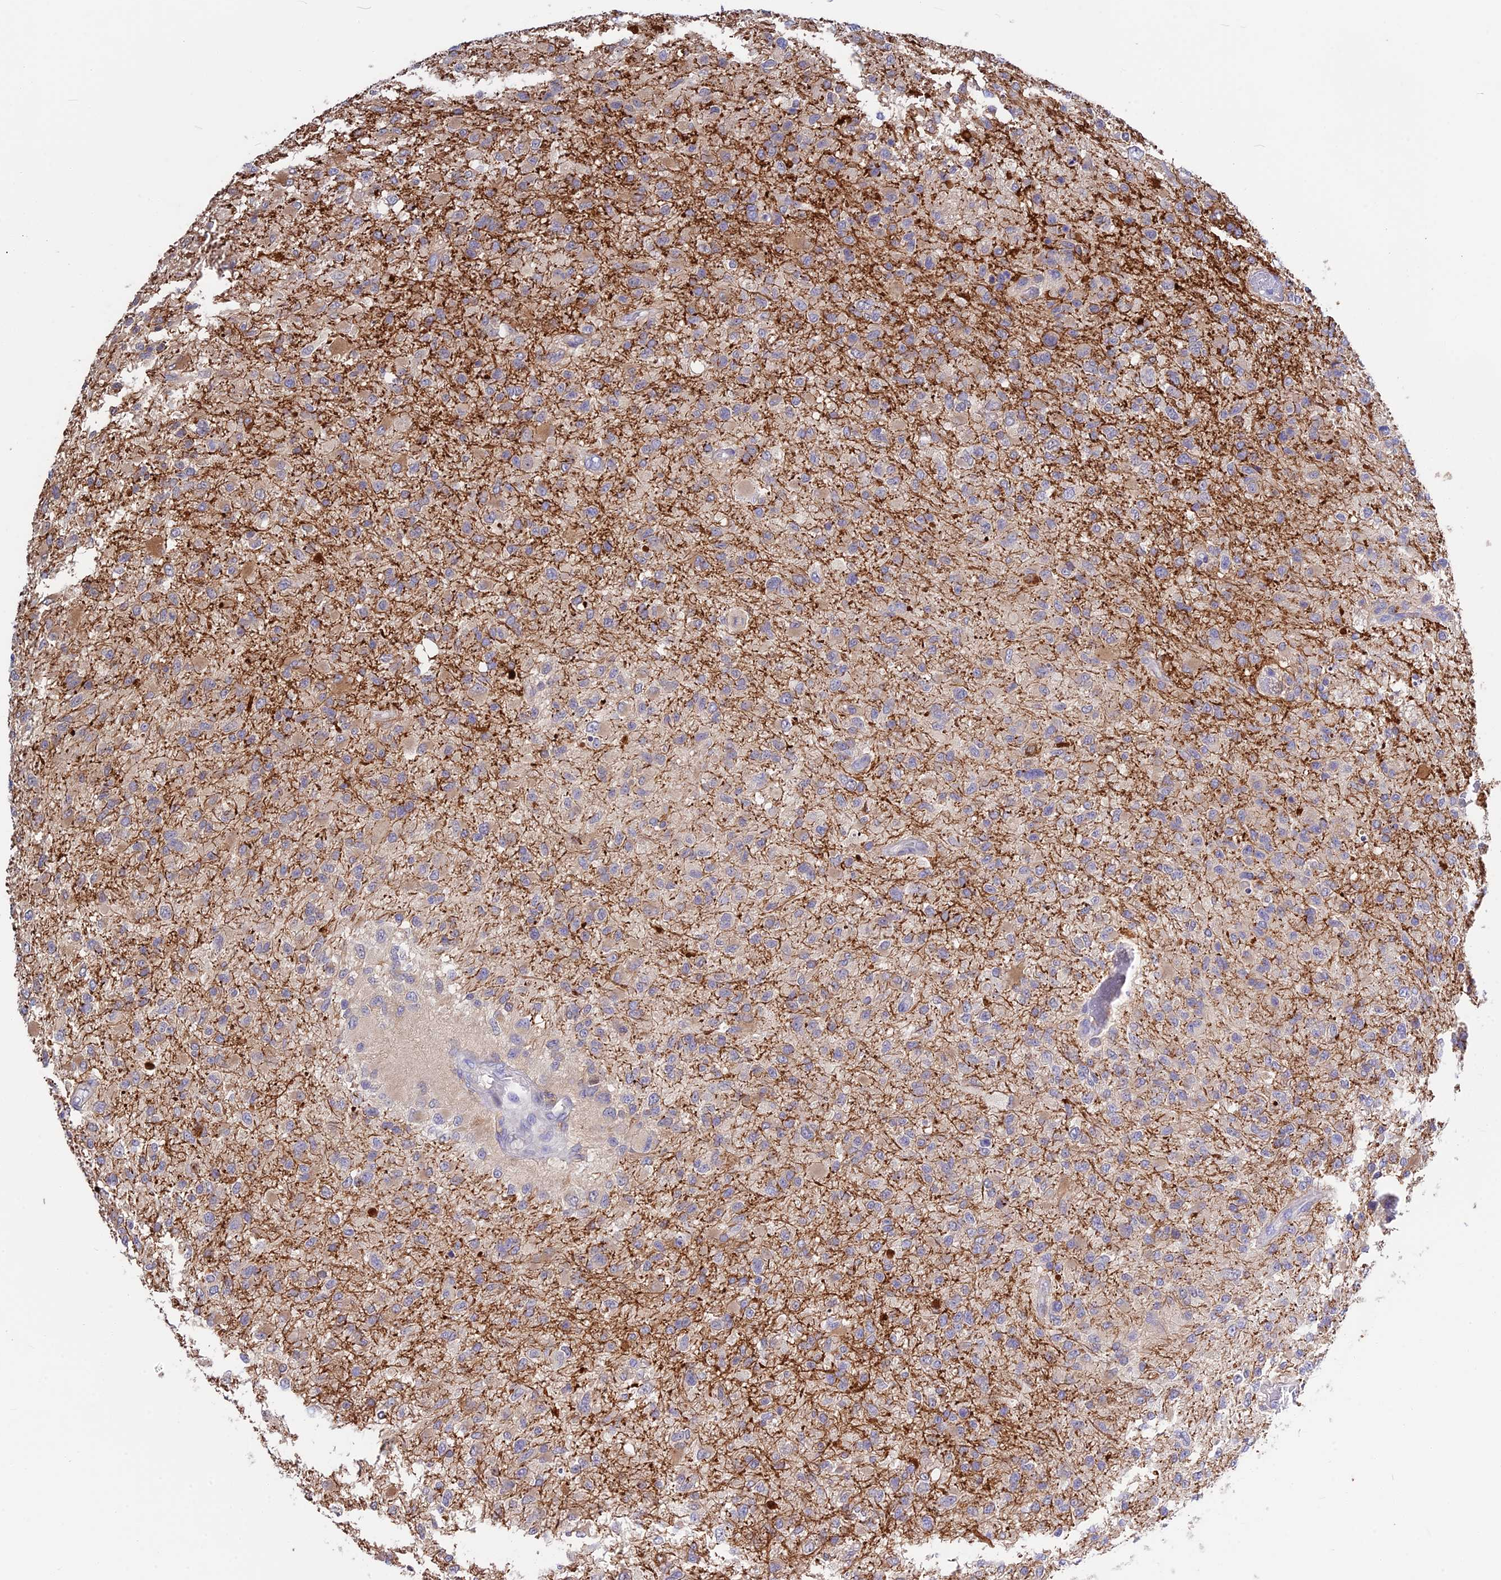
{"staining": {"intensity": "weak", "quantity": "<25%", "location": "cytoplasmic/membranous"}, "tissue": "glioma", "cell_type": "Tumor cells", "image_type": "cancer", "snomed": [{"axis": "morphology", "description": "Glioma, malignant, High grade"}, {"axis": "topography", "description": "Brain"}], "caption": "A micrograph of human high-grade glioma (malignant) is negative for staining in tumor cells.", "gene": "SNAP91", "patient": {"sex": "female", "age": 74}}